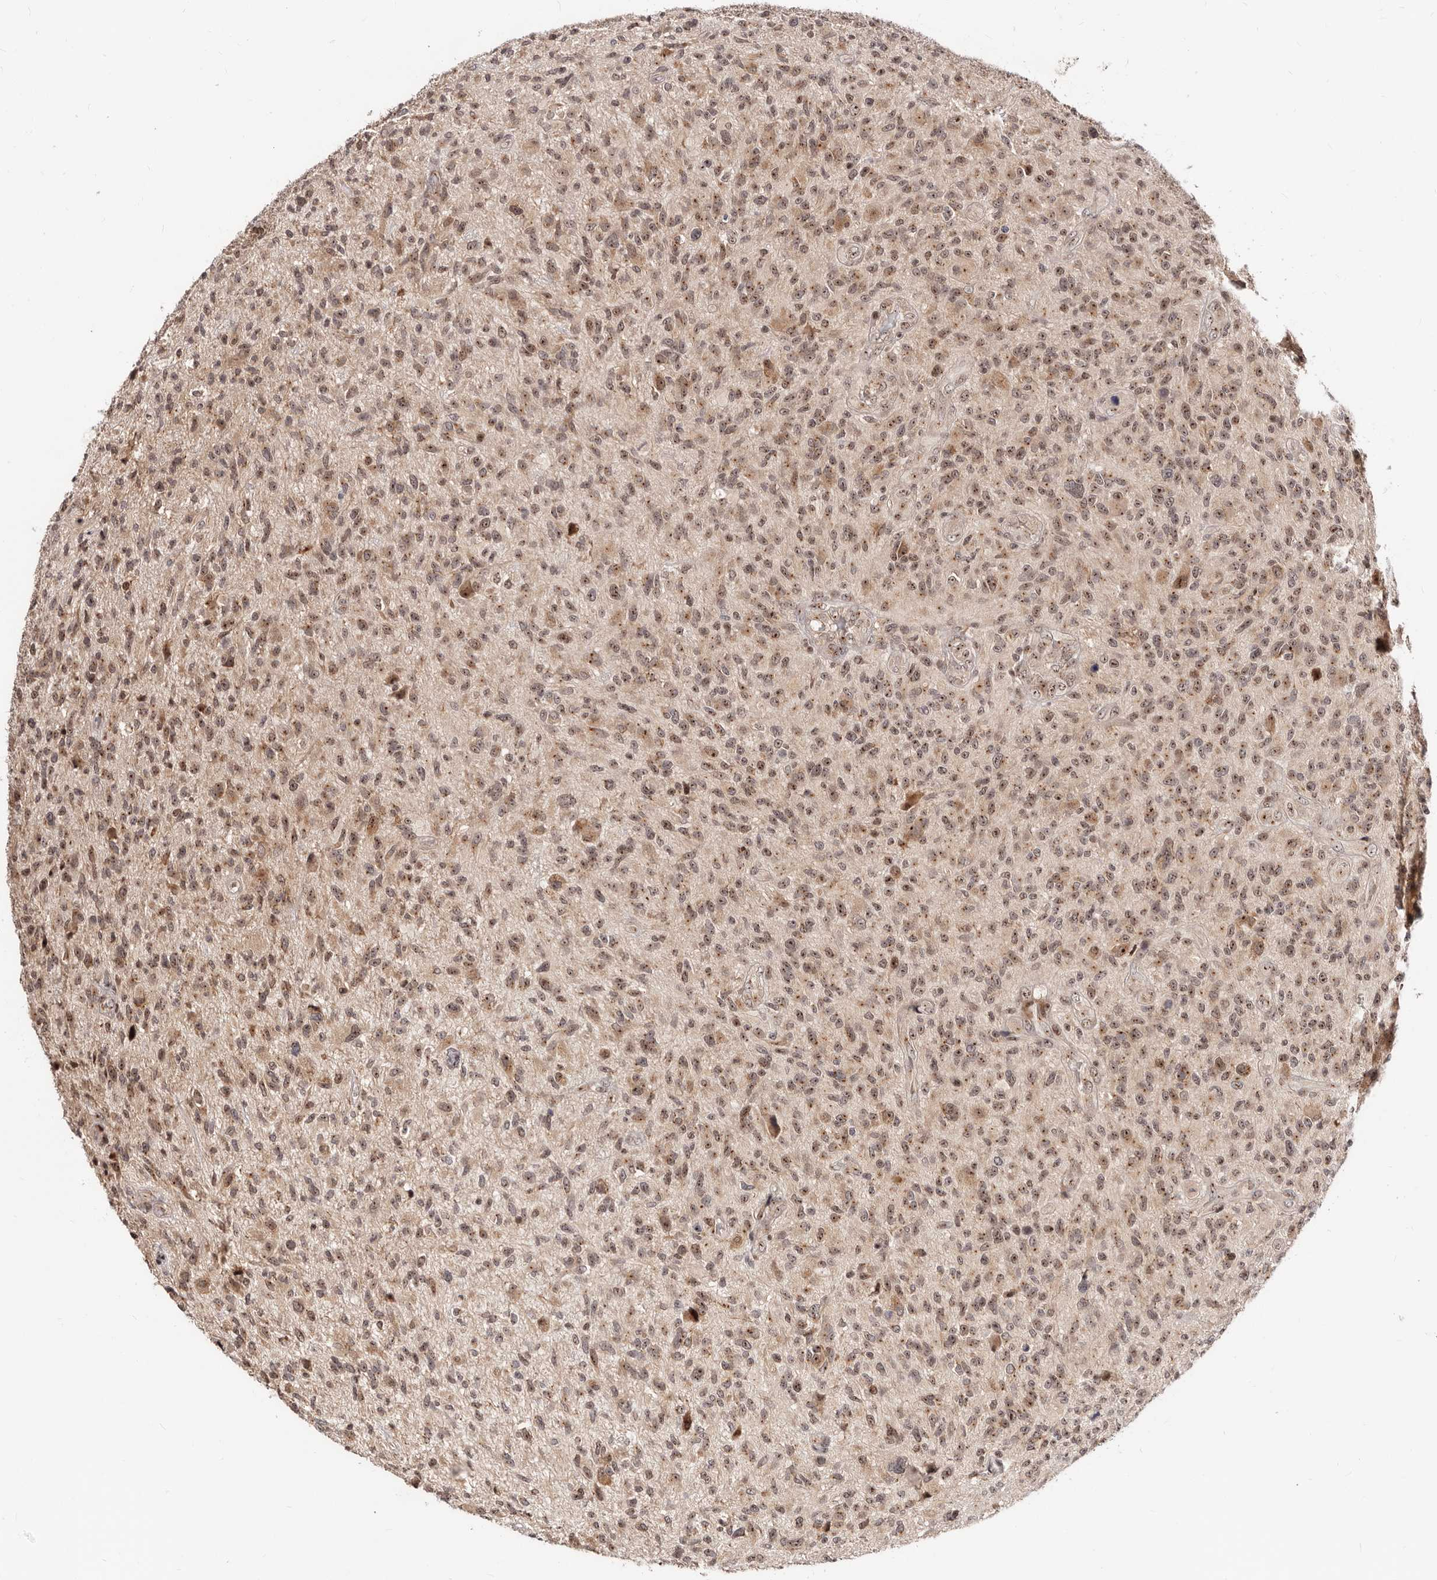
{"staining": {"intensity": "moderate", "quantity": ">75%", "location": "cytoplasmic/membranous,nuclear"}, "tissue": "glioma", "cell_type": "Tumor cells", "image_type": "cancer", "snomed": [{"axis": "morphology", "description": "Glioma, malignant, High grade"}, {"axis": "topography", "description": "Brain"}], "caption": "Tumor cells exhibit moderate cytoplasmic/membranous and nuclear staining in about >75% of cells in glioma.", "gene": "APOL6", "patient": {"sex": "male", "age": 47}}